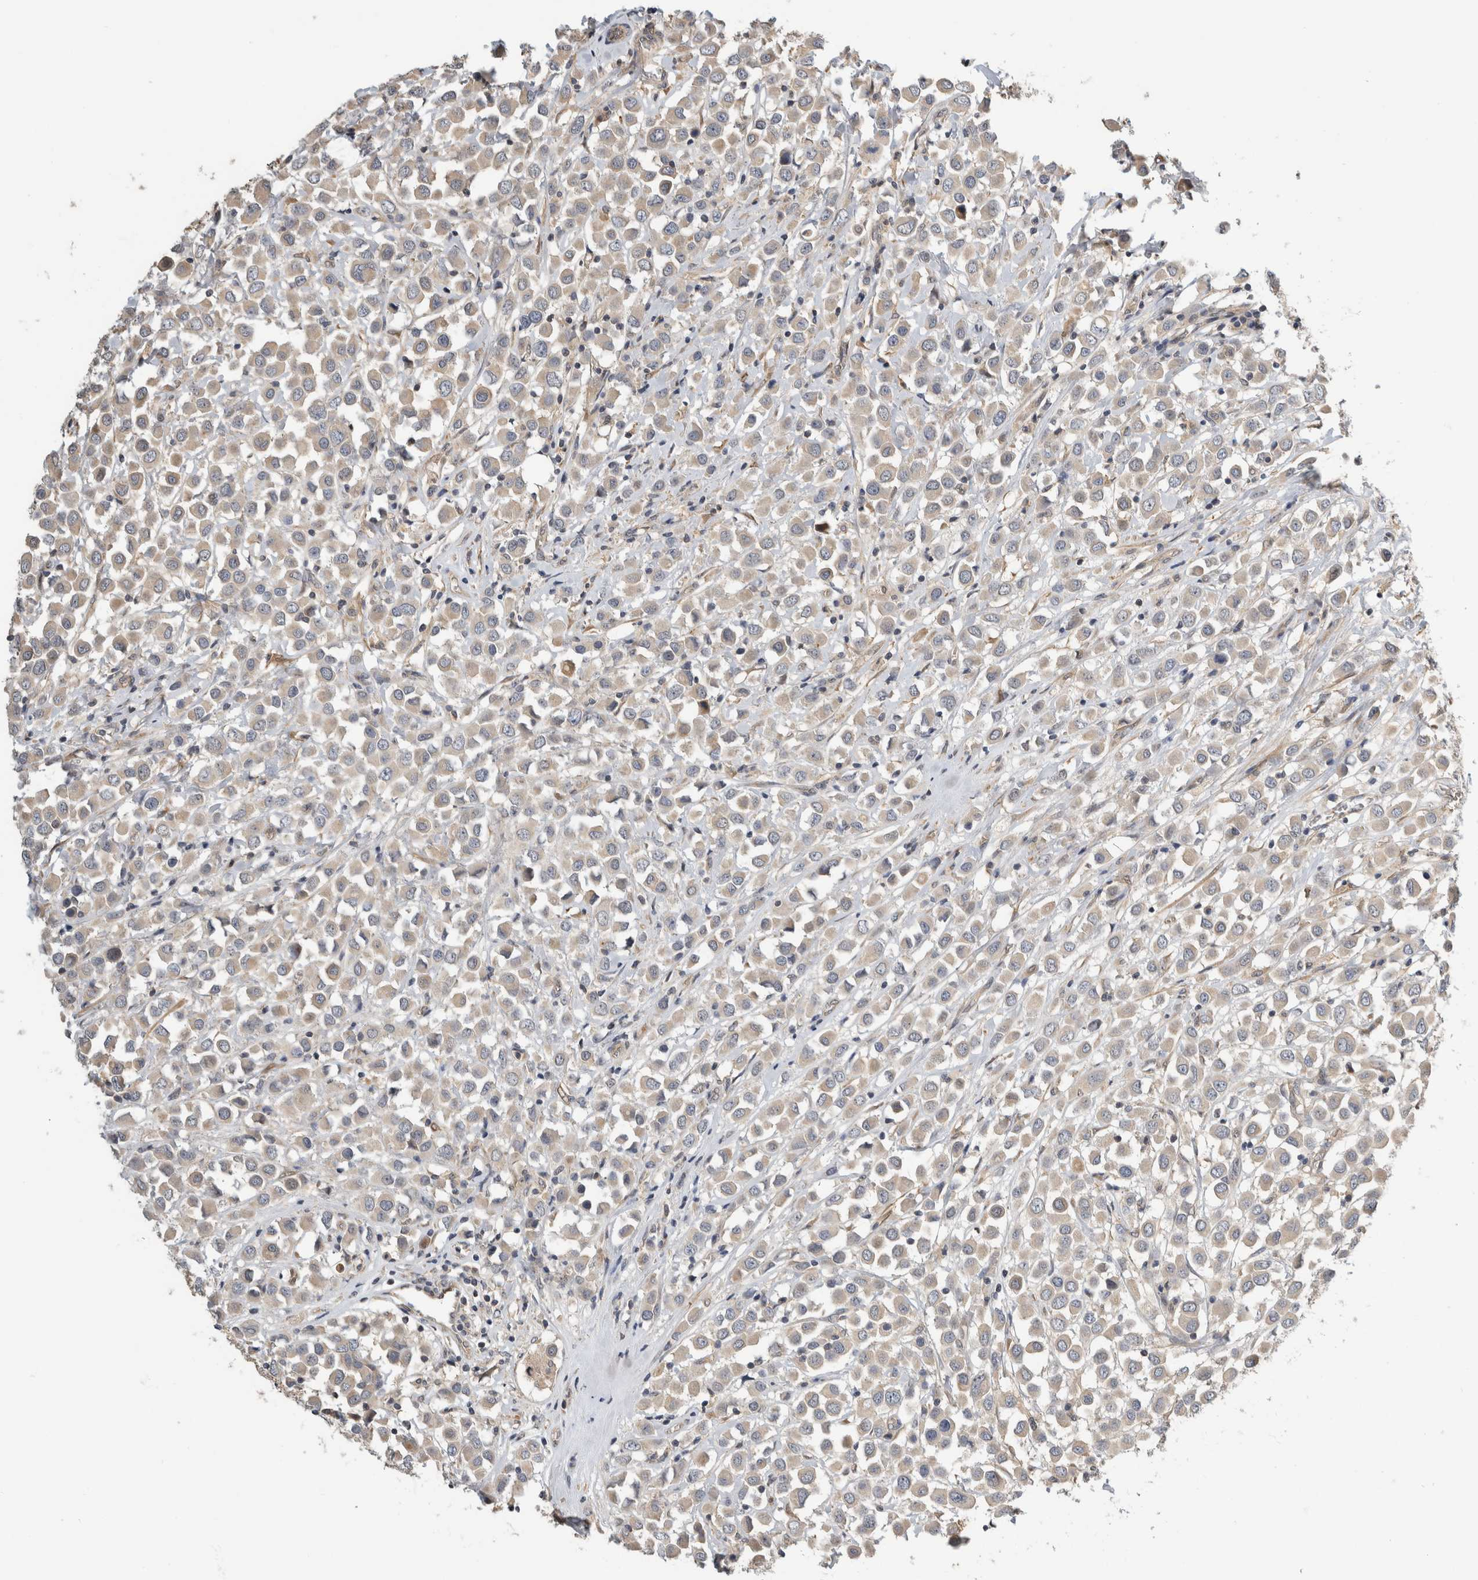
{"staining": {"intensity": "weak", "quantity": "25%-75%", "location": "cytoplasmic/membranous"}, "tissue": "breast cancer", "cell_type": "Tumor cells", "image_type": "cancer", "snomed": [{"axis": "morphology", "description": "Duct carcinoma"}, {"axis": "topography", "description": "Breast"}], "caption": "The image exhibits immunohistochemical staining of breast intraductal carcinoma. There is weak cytoplasmic/membranous staining is seen in approximately 25%-75% of tumor cells.", "gene": "PGM1", "patient": {"sex": "female", "age": 61}}